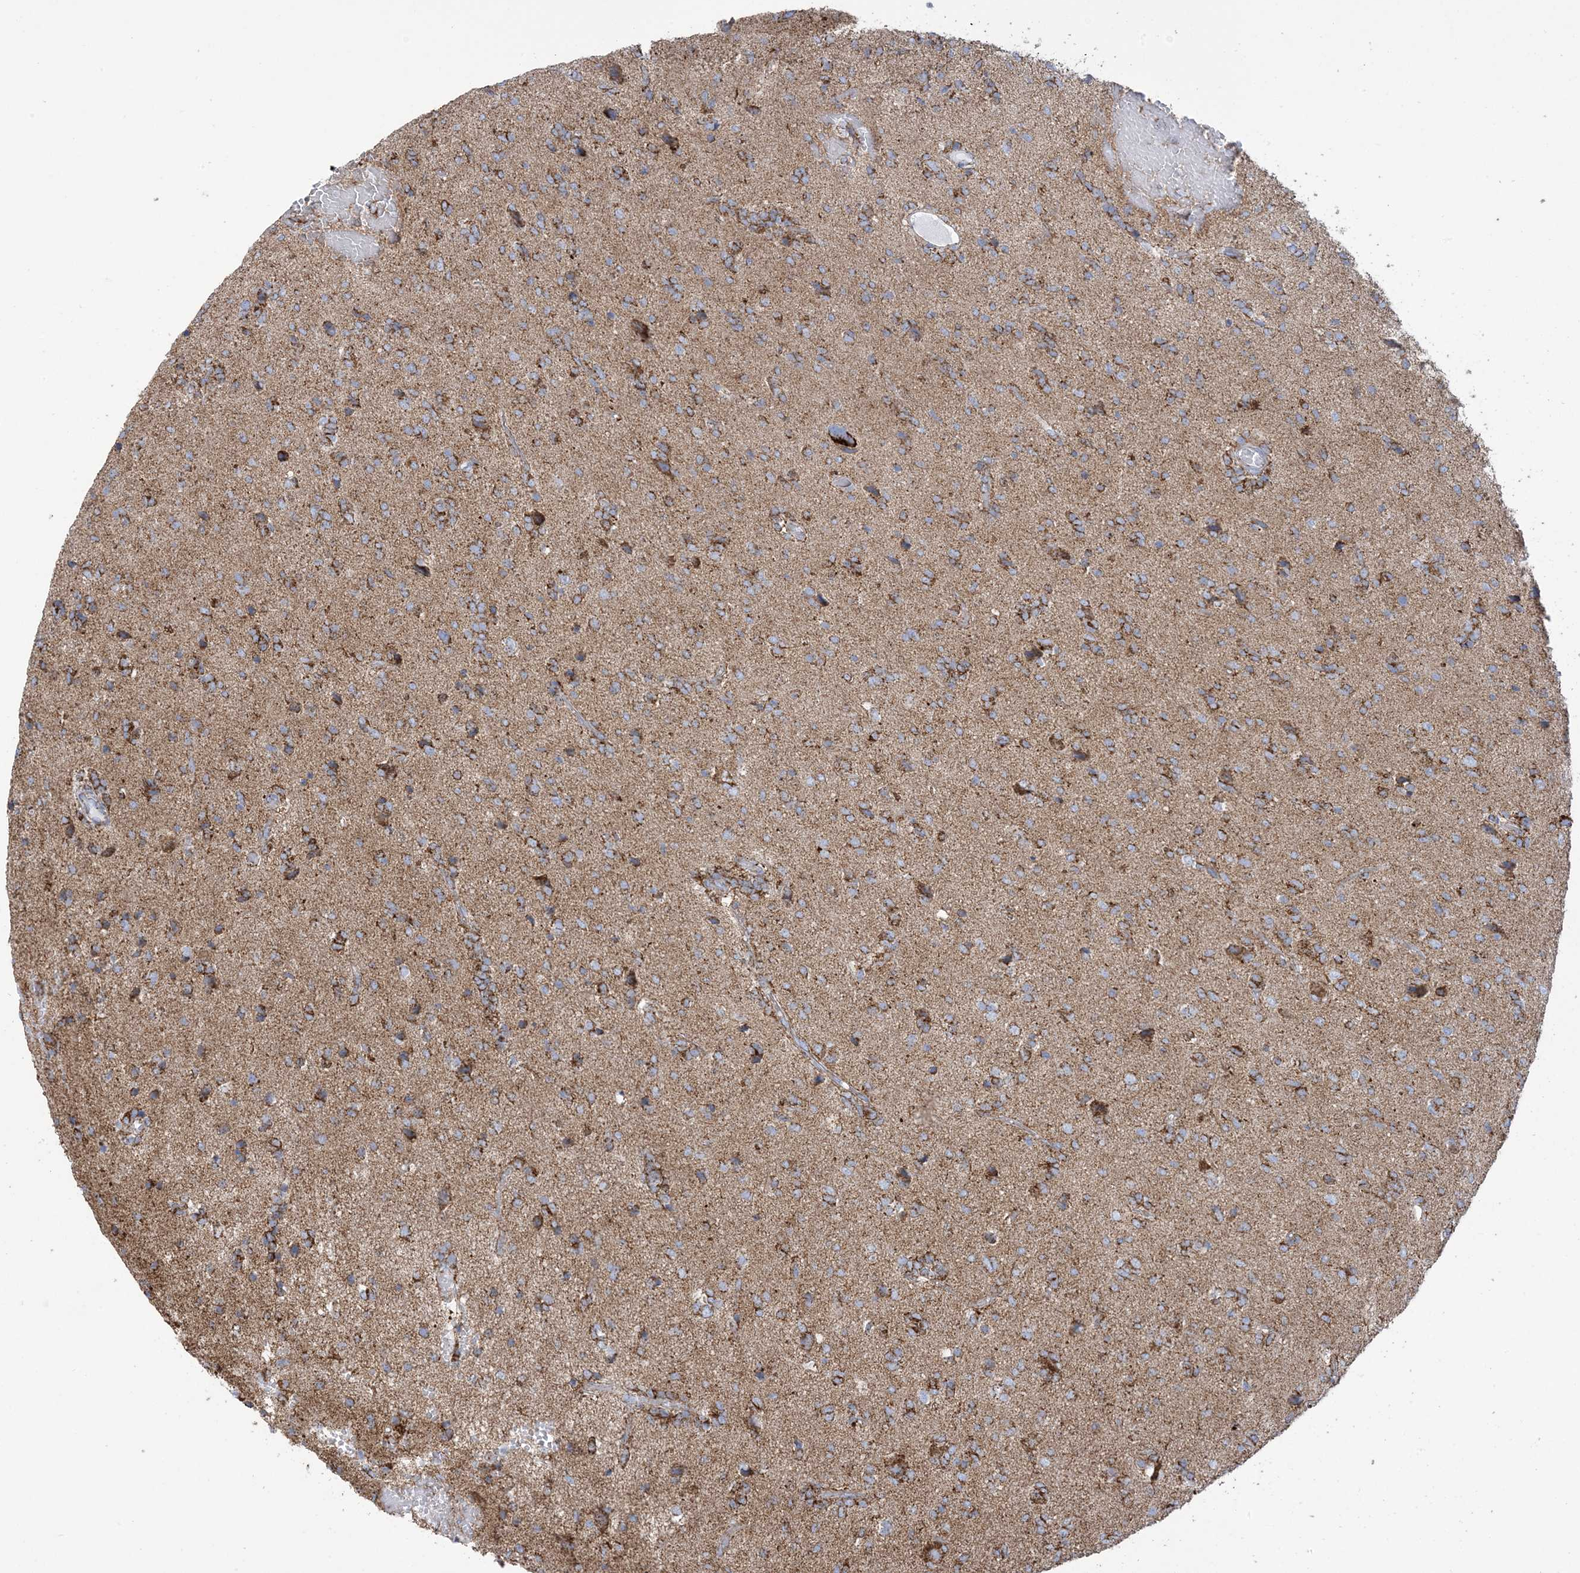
{"staining": {"intensity": "moderate", "quantity": ">75%", "location": "cytoplasmic/membranous"}, "tissue": "glioma", "cell_type": "Tumor cells", "image_type": "cancer", "snomed": [{"axis": "morphology", "description": "Glioma, malignant, High grade"}, {"axis": "topography", "description": "Brain"}], "caption": "Protein staining displays moderate cytoplasmic/membranous positivity in approximately >75% of tumor cells in glioma. (DAB IHC with brightfield microscopy, high magnification).", "gene": "SAMM50", "patient": {"sex": "female", "age": 59}}